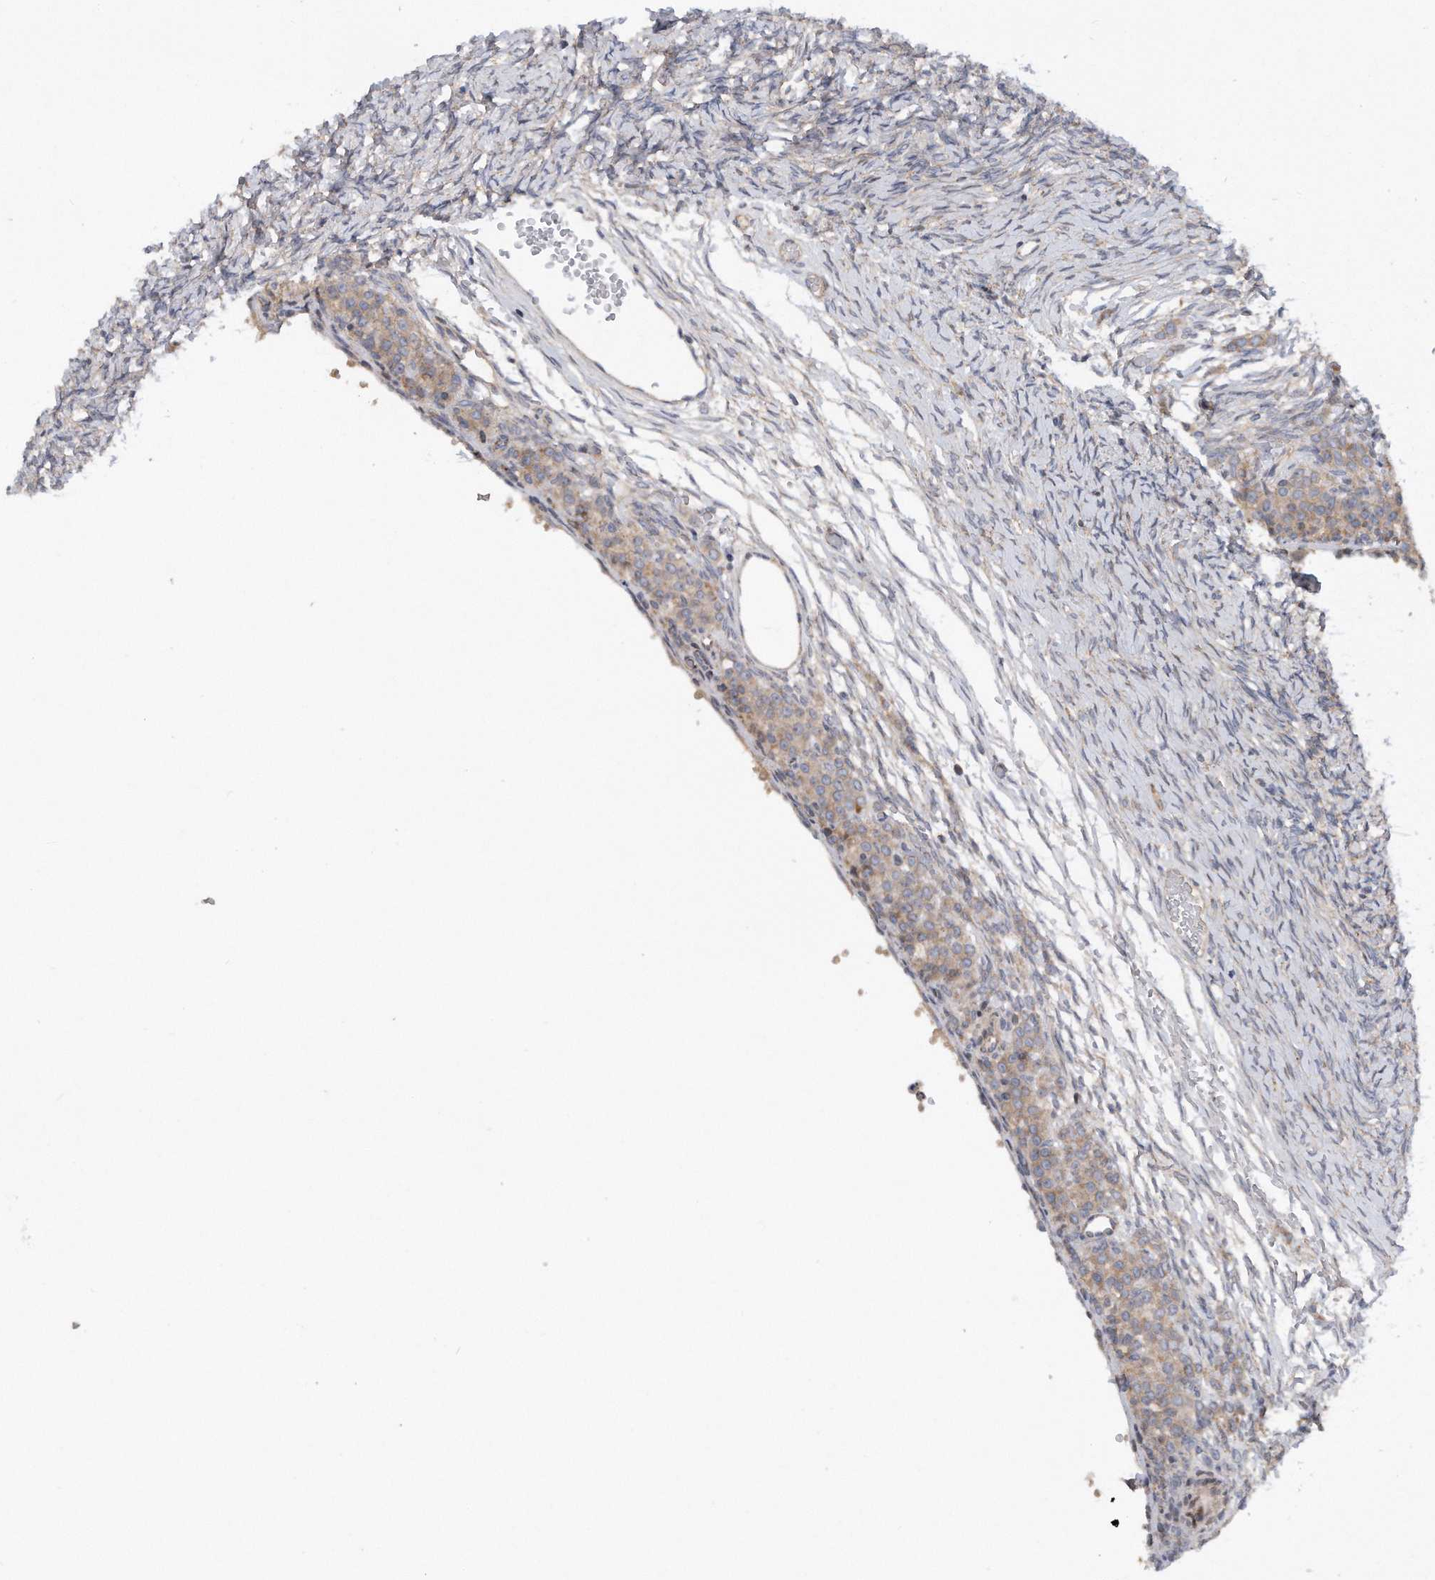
{"staining": {"intensity": "weak", "quantity": "<25%", "location": "nuclear"}, "tissue": "ovary", "cell_type": "Ovarian stroma cells", "image_type": "normal", "snomed": [{"axis": "morphology", "description": "Adenocarcinoma, NOS"}, {"axis": "topography", "description": "Endometrium"}], "caption": "Photomicrograph shows no protein staining in ovarian stroma cells of benign ovary.", "gene": "CDH12", "patient": {"sex": "female", "age": 32}}